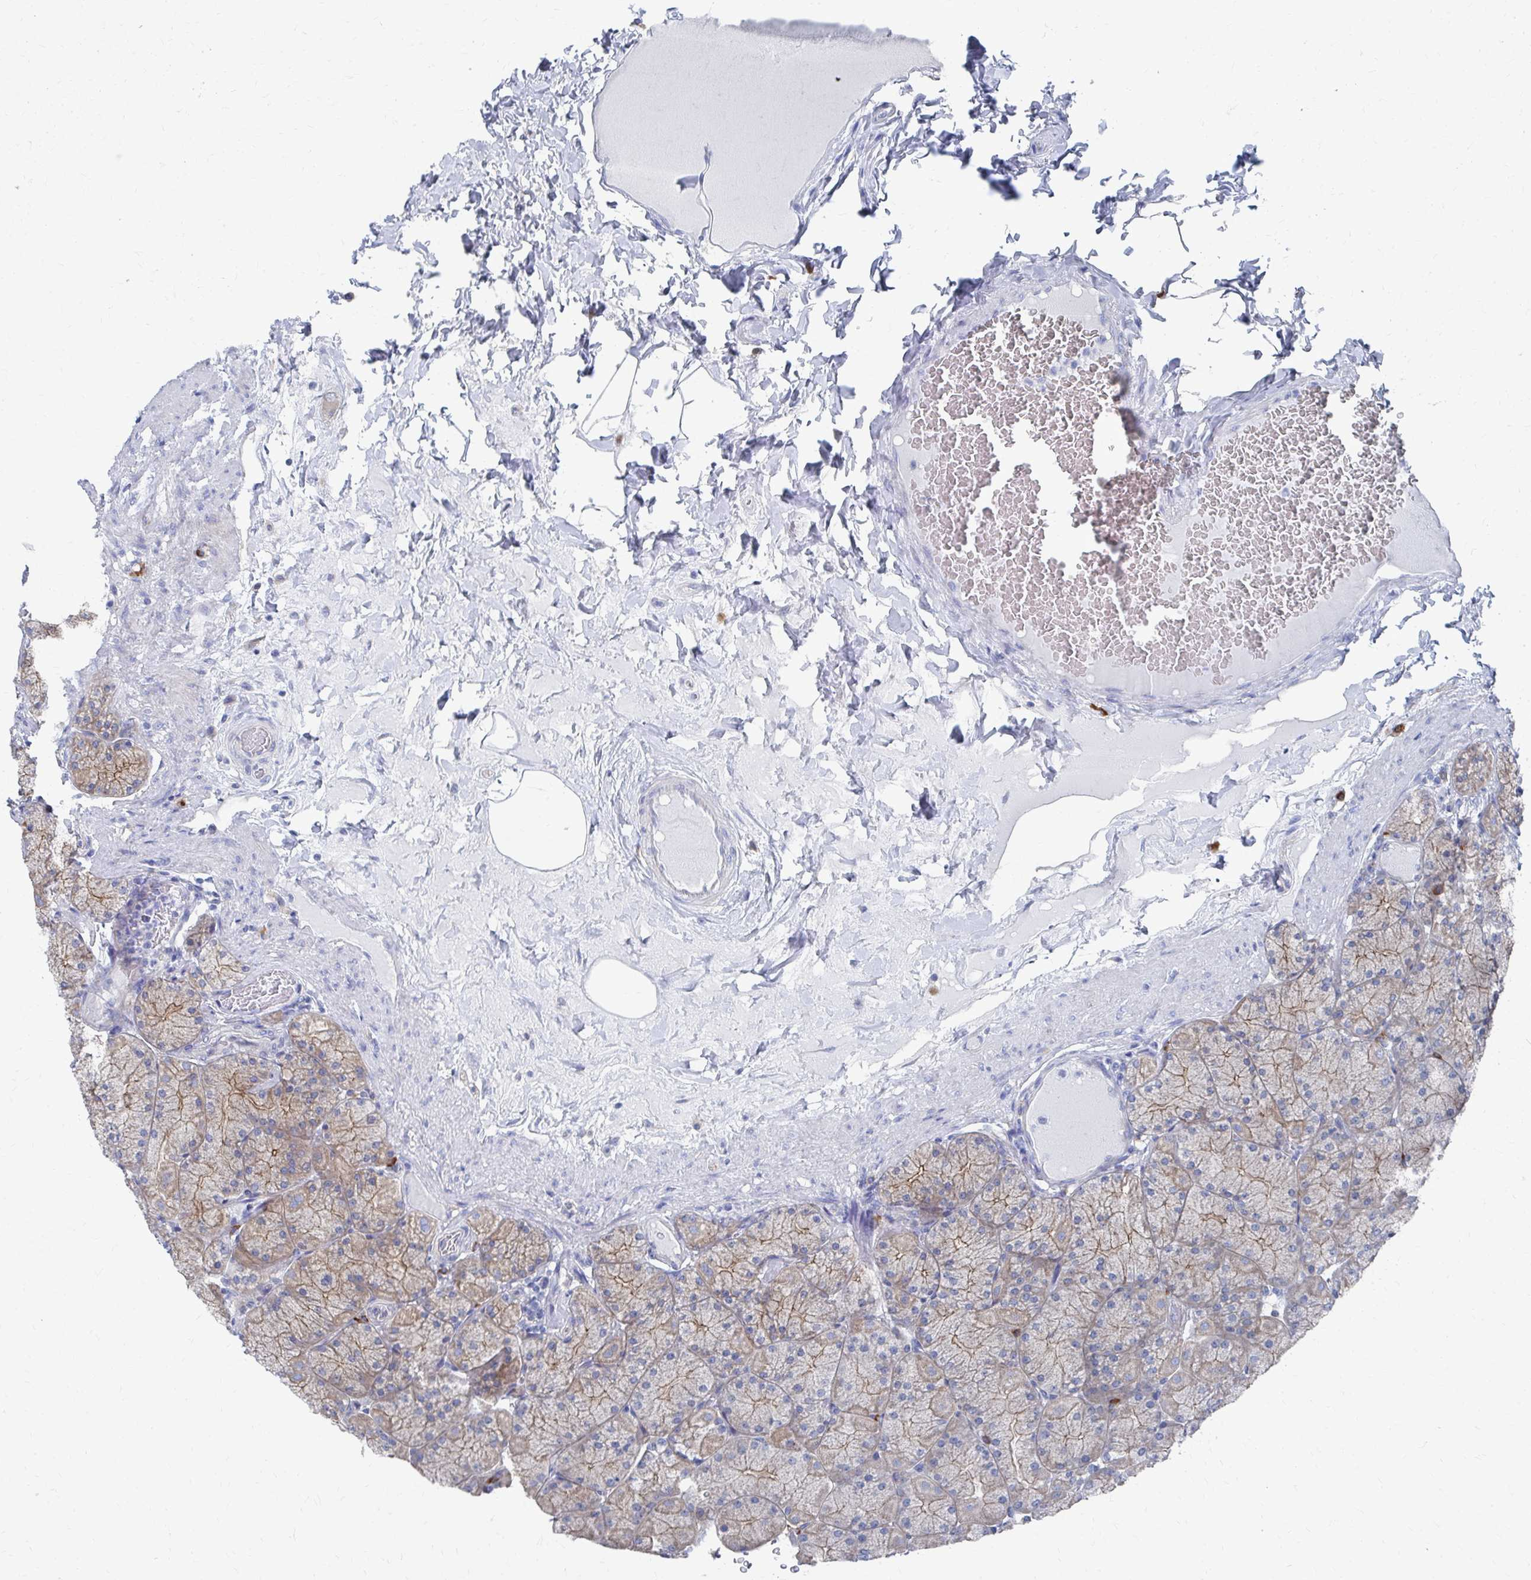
{"staining": {"intensity": "moderate", "quantity": "25%-75%", "location": "cytoplasmic/membranous"}, "tissue": "stomach", "cell_type": "Glandular cells", "image_type": "normal", "snomed": [{"axis": "morphology", "description": "Normal tissue, NOS"}, {"axis": "topography", "description": "Stomach, upper"}], "caption": "The image exhibits immunohistochemical staining of unremarkable stomach. There is moderate cytoplasmic/membranous staining is appreciated in about 25%-75% of glandular cells. The staining was performed using DAB, with brown indicating positive protein expression. Nuclei are stained blue with hematoxylin.", "gene": "PLEKHG7", "patient": {"sex": "female", "age": 56}}